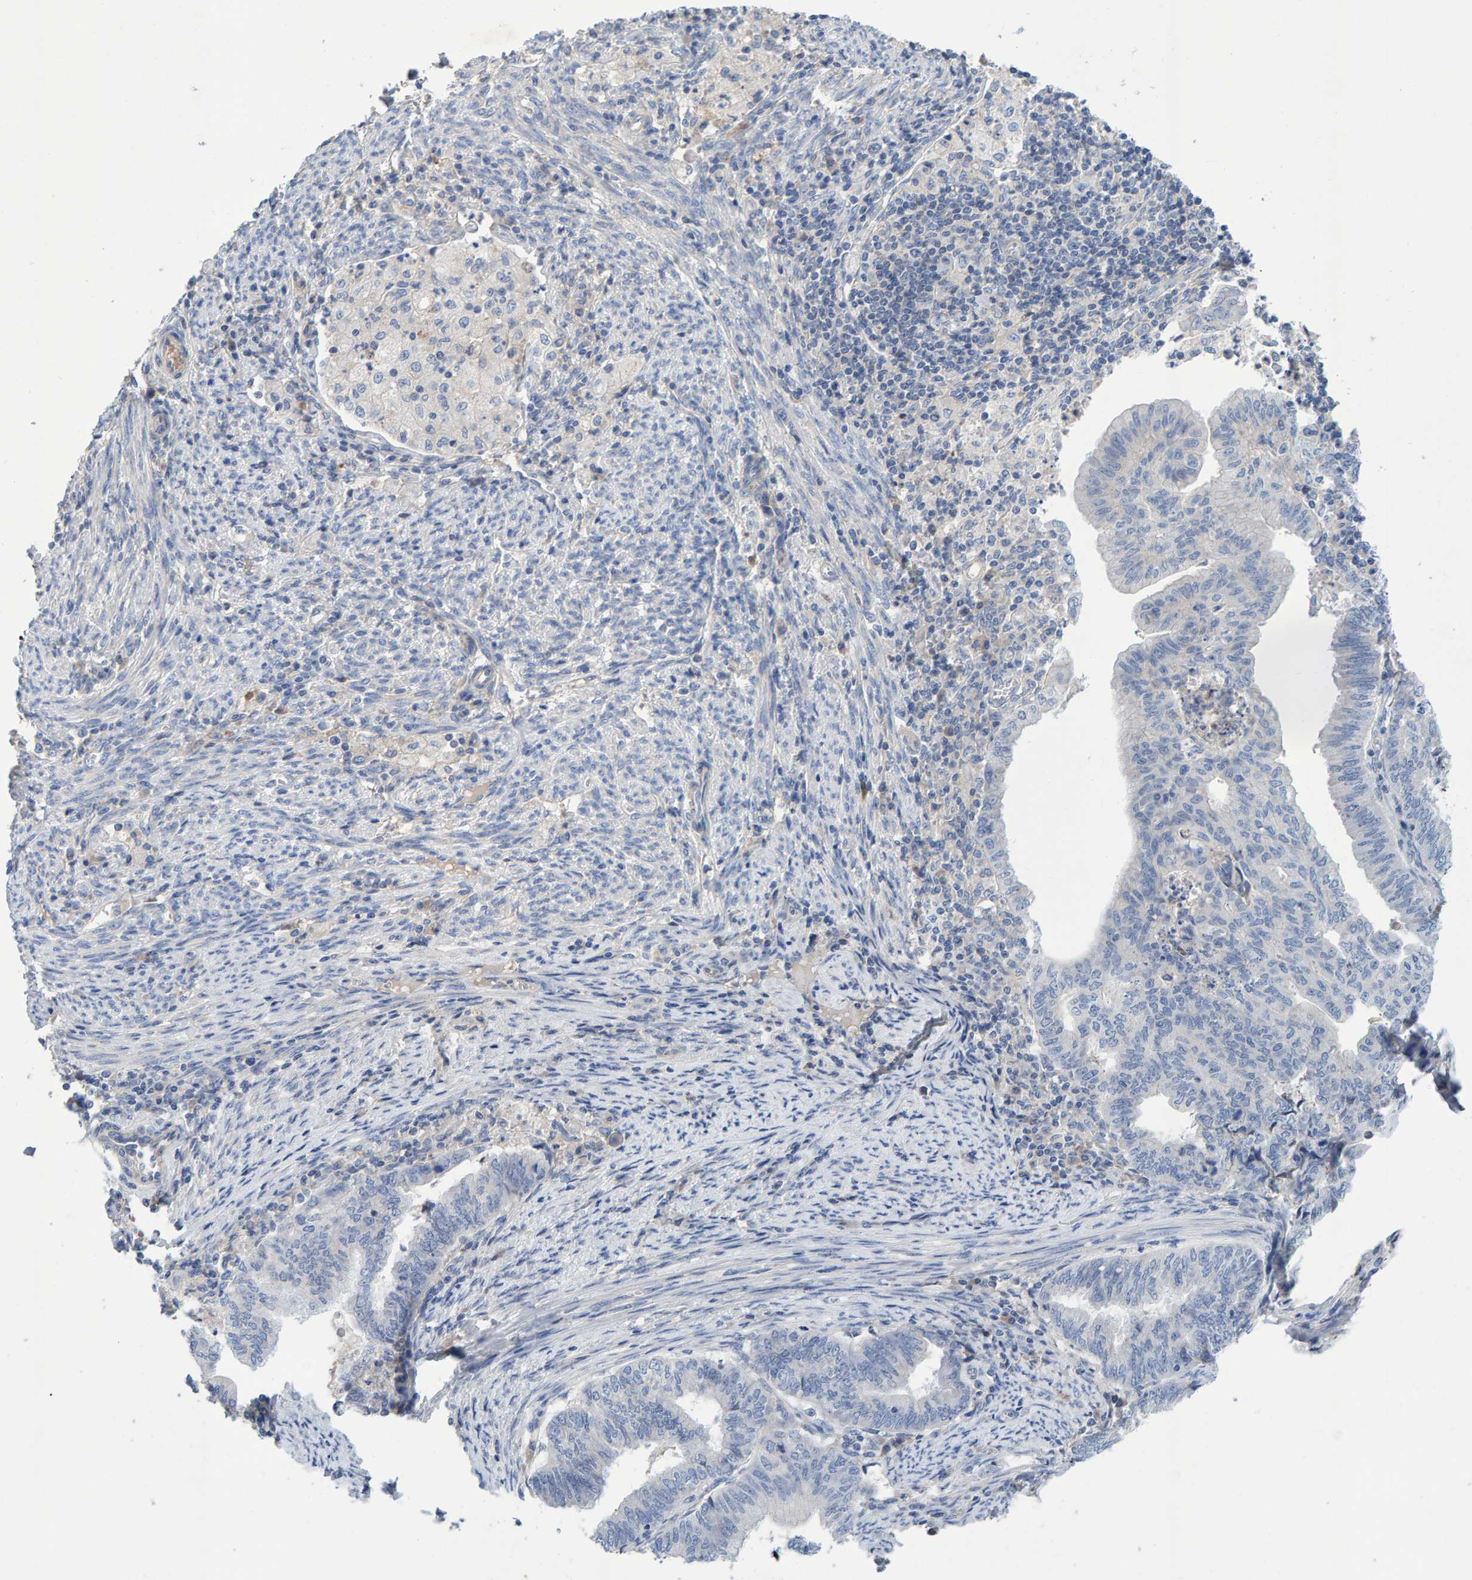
{"staining": {"intensity": "negative", "quantity": "none", "location": "none"}, "tissue": "endometrial cancer", "cell_type": "Tumor cells", "image_type": "cancer", "snomed": [{"axis": "morphology", "description": "Polyp, NOS"}, {"axis": "morphology", "description": "Adenocarcinoma, NOS"}, {"axis": "morphology", "description": "Adenoma, NOS"}, {"axis": "topography", "description": "Endometrium"}], "caption": "Polyp (endometrial) was stained to show a protein in brown. There is no significant staining in tumor cells.", "gene": "EFR3A", "patient": {"sex": "female", "age": 79}}